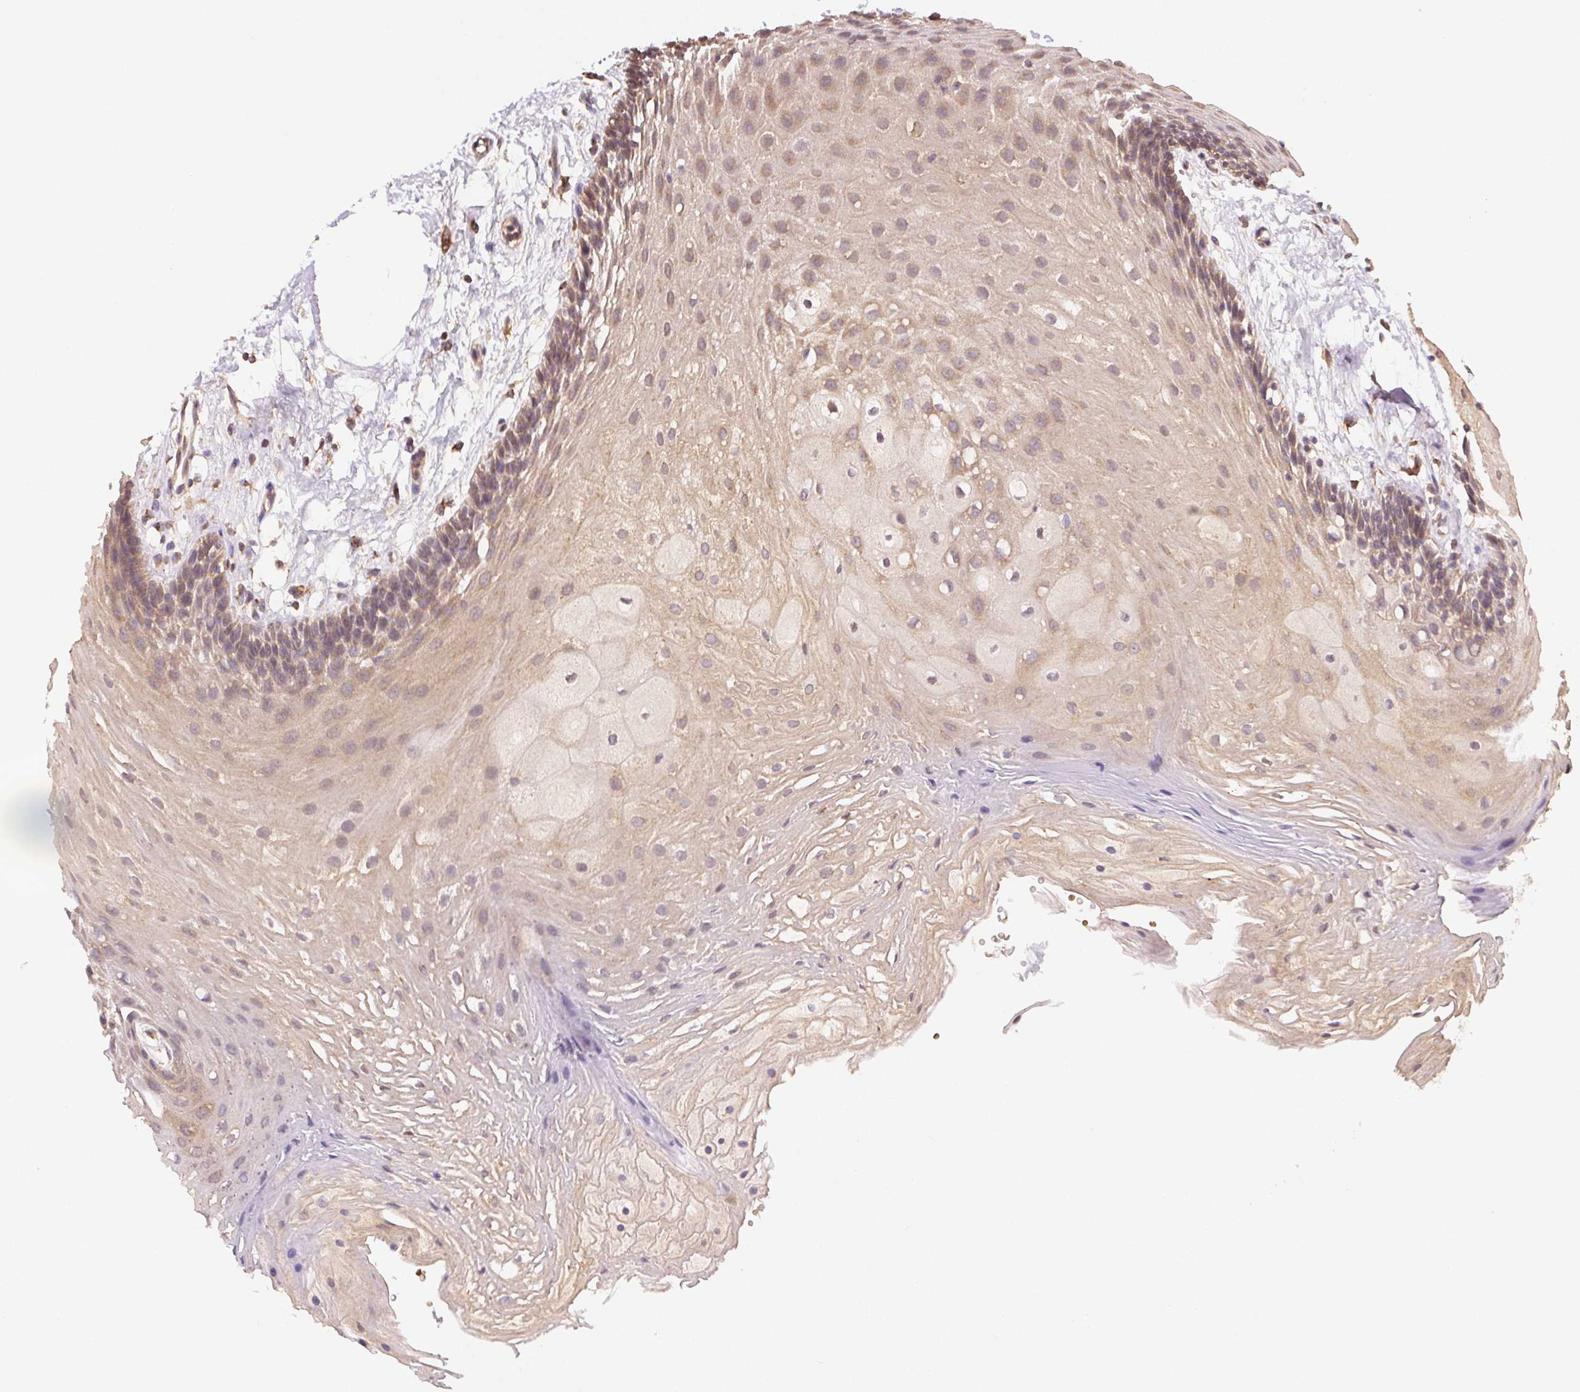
{"staining": {"intensity": "weak", "quantity": ">75%", "location": "cytoplasmic/membranous"}, "tissue": "oral mucosa", "cell_type": "Squamous epithelial cells", "image_type": "normal", "snomed": [{"axis": "morphology", "description": "Normal tissue, NOS"}, {"axis": "morphology", "description": "Squamous cell carcinoma, NOS"}, {"axis": "topography", "description": "Oral tissue"}, {"axis": "topography", "description": "Tounge, NOS"}, {"axis": "topography", "description": "Head-Neck"}], "caption": "Squamous epithelial cells display weak cytoplasmic/membranous expression in about >75% of cells in benign oral mucosa. The staining was performed using DAB, with brown indicating positive protein expression. Nuclei are stained blue with hematoxylin.", "gene": "KLHL15", "patient": {"sex": "male", "age": 62}}